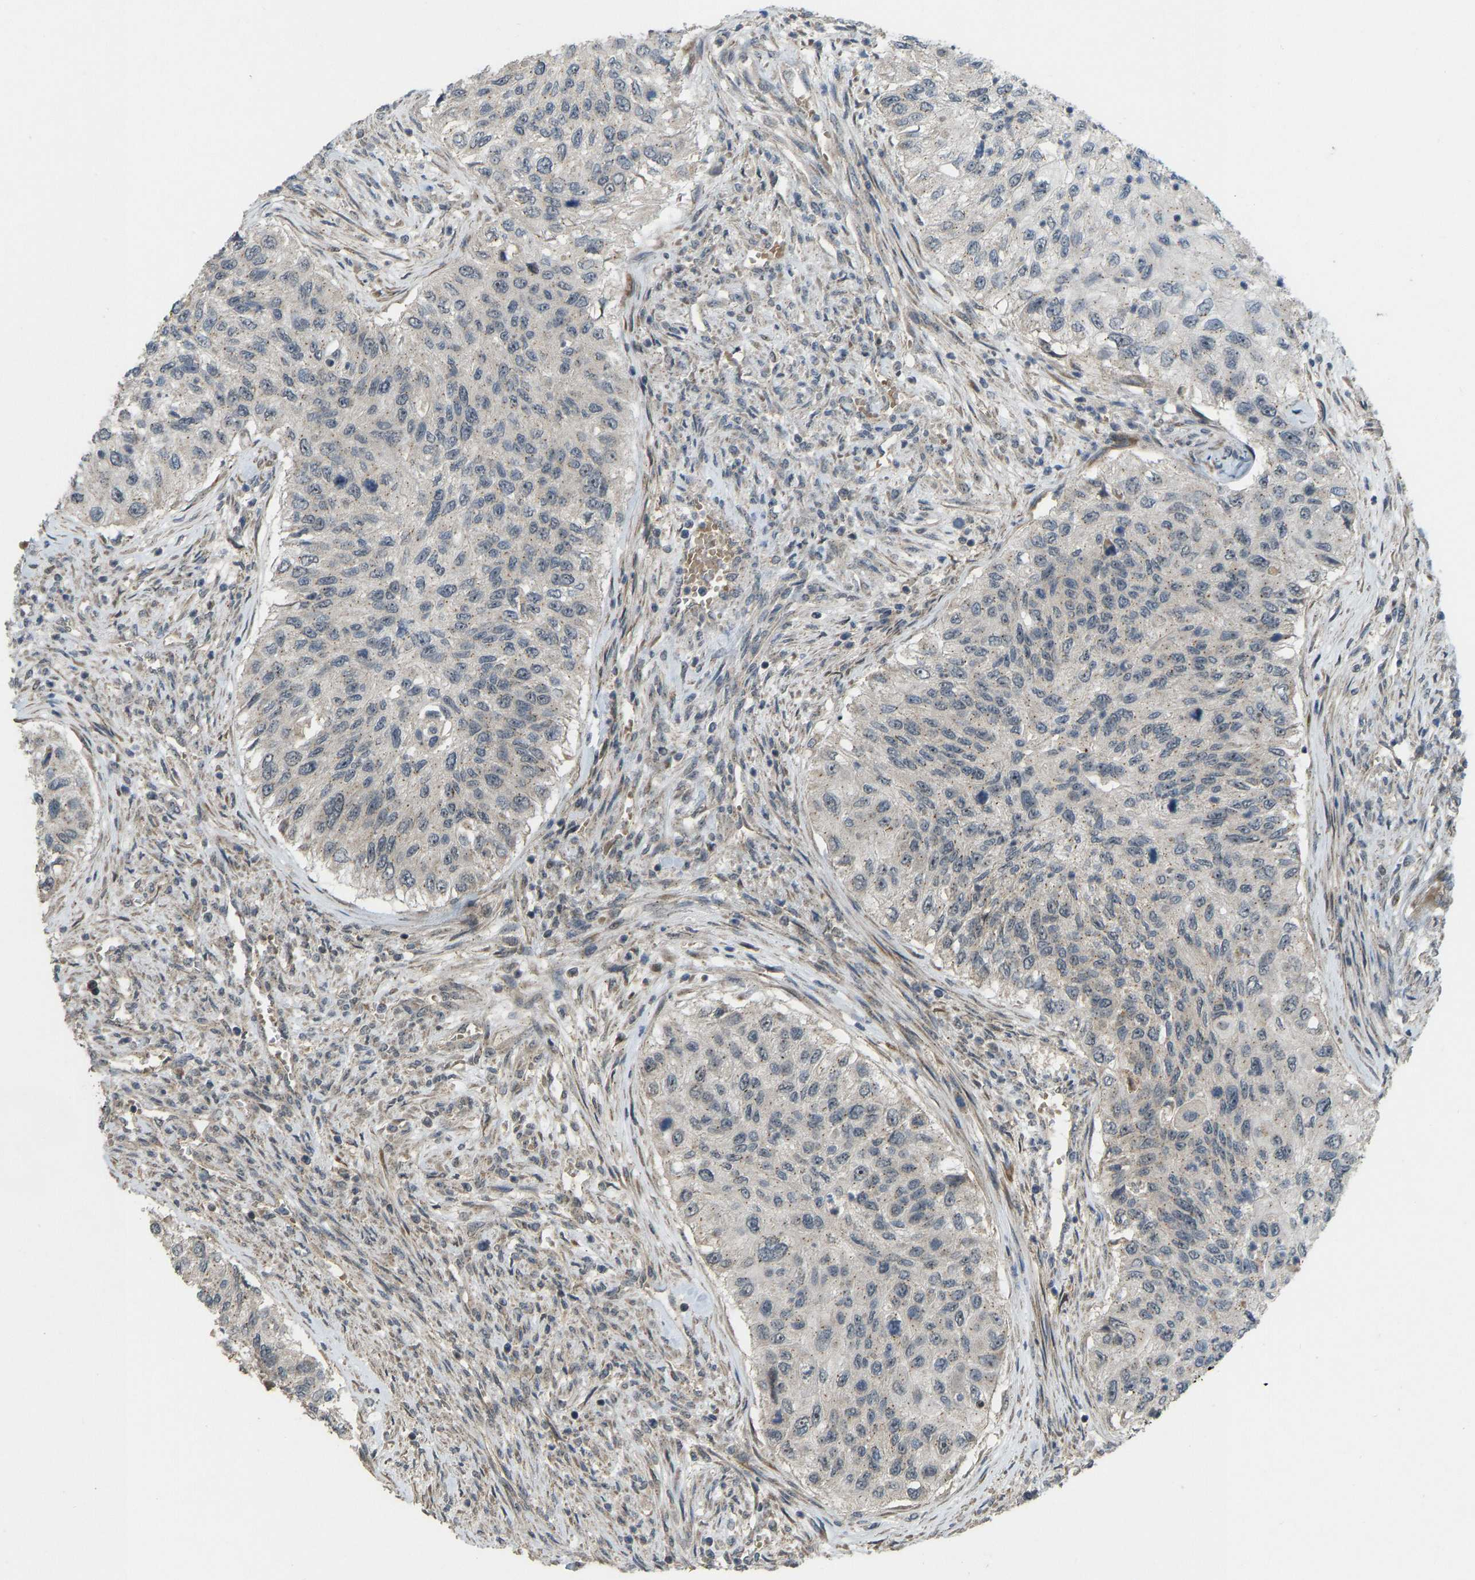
{"staining": {"intensity": "negative", "quantity": "none", "location": "none"}, "tissue": "urothelial cancer", "cell_type": "Tumor cells", "image_type": "cancer", "snomed": [{"axis": "morphology", "description": "Urothelial carcinoma, High grade"}, {"axis": "topography", "description": "Urinary bladder"}], "caption": "This is an immunohistochemistry (IHC) image of human high-grade urothelial carcinoma. There is no expression in tumor cells.", "gene": "ACADS", "patient": {"sex": "female", "age": 60}}